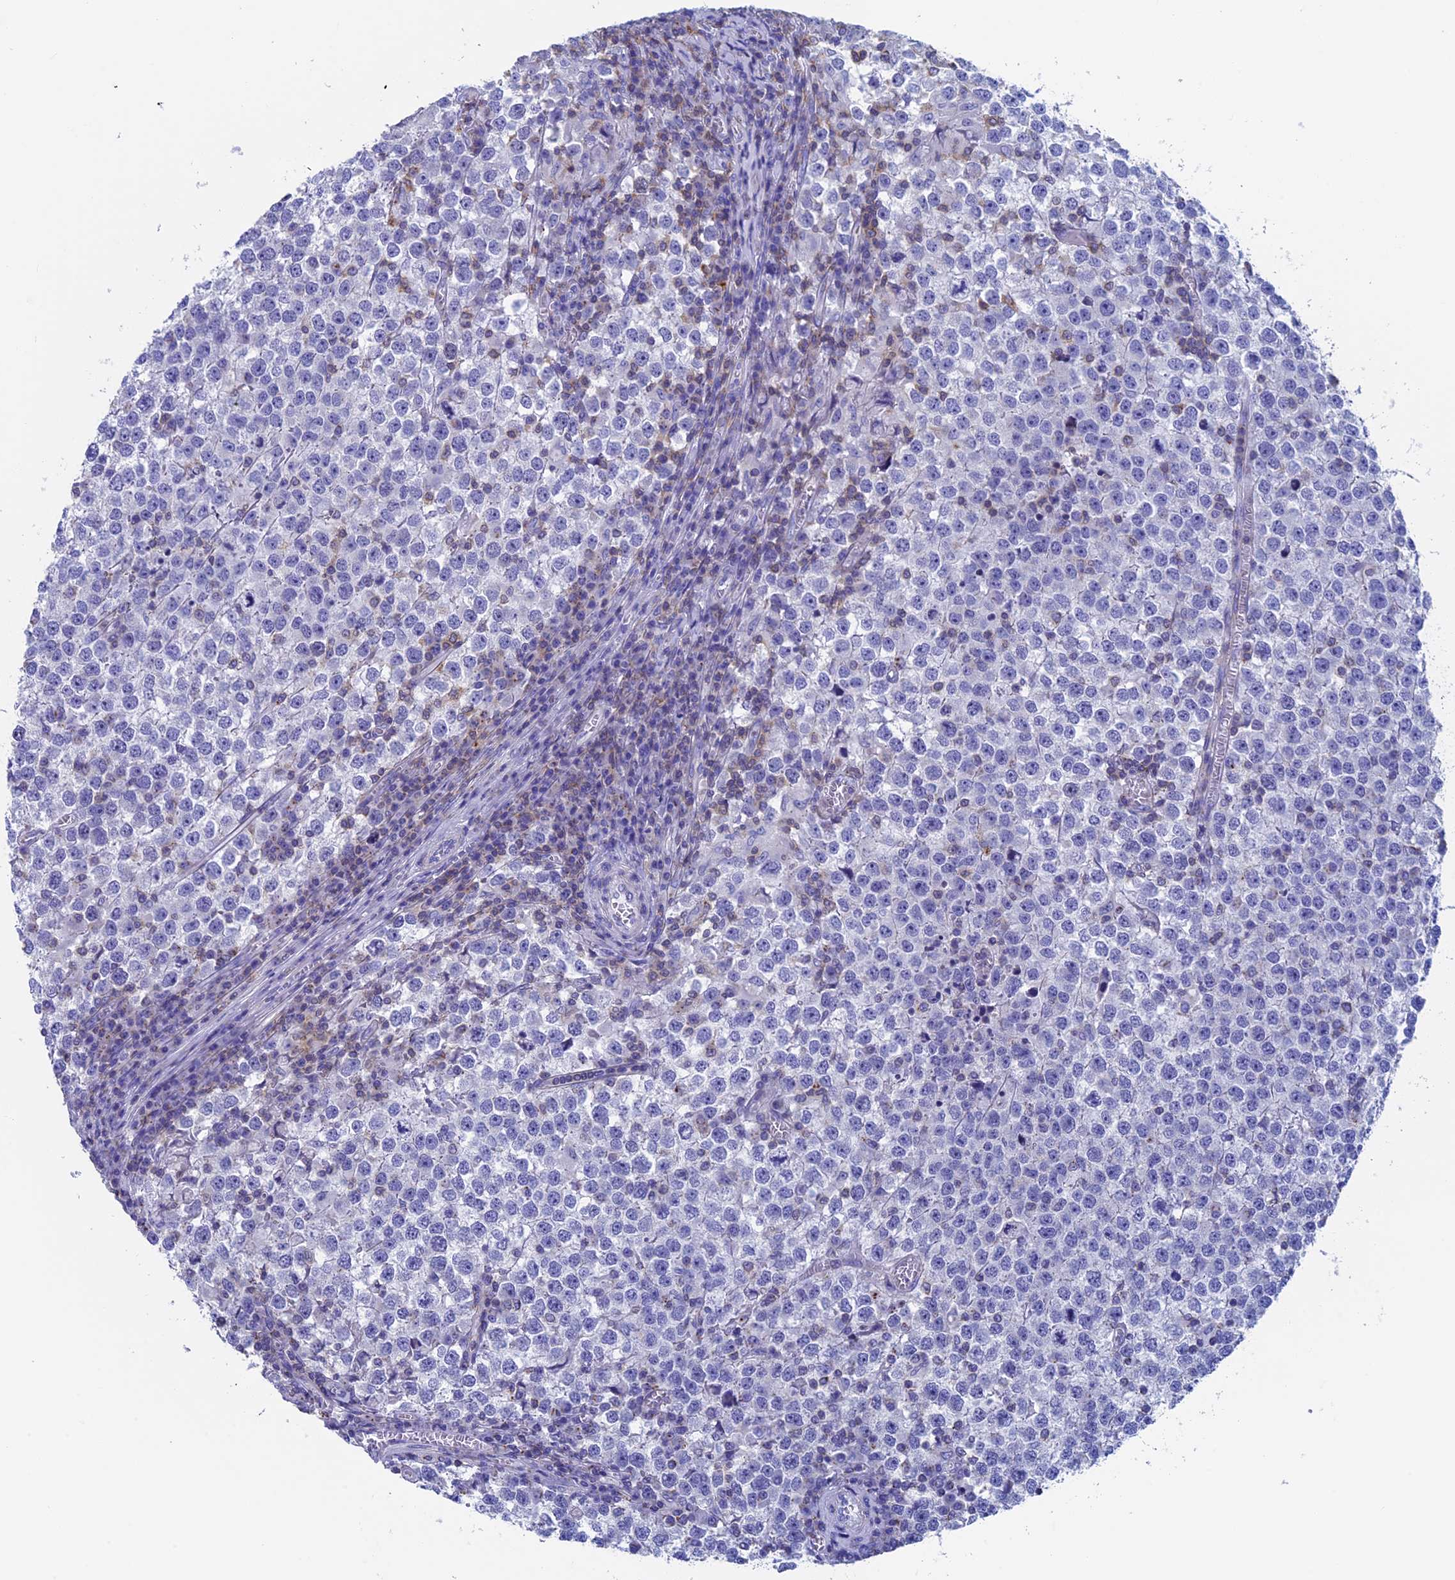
{"staining": {"intensity": "negative", "quantity": "none", "location": "none"}, "tissue": "testis cancer", "cell_type": "Tumor cells", "image_type": "cancer", "snomed": [{"axis": "morphology", "description": "Seminoma, NOS"}, {"axis": "topography", "description": "Testis"}], "caption": "Tumor cells show no significant positivity in testis seminoma. (IHC, brightfield microscopy, high magnification).", "gene": "SEPTIN1", "patient": {"sex": "male", "age": 65}}